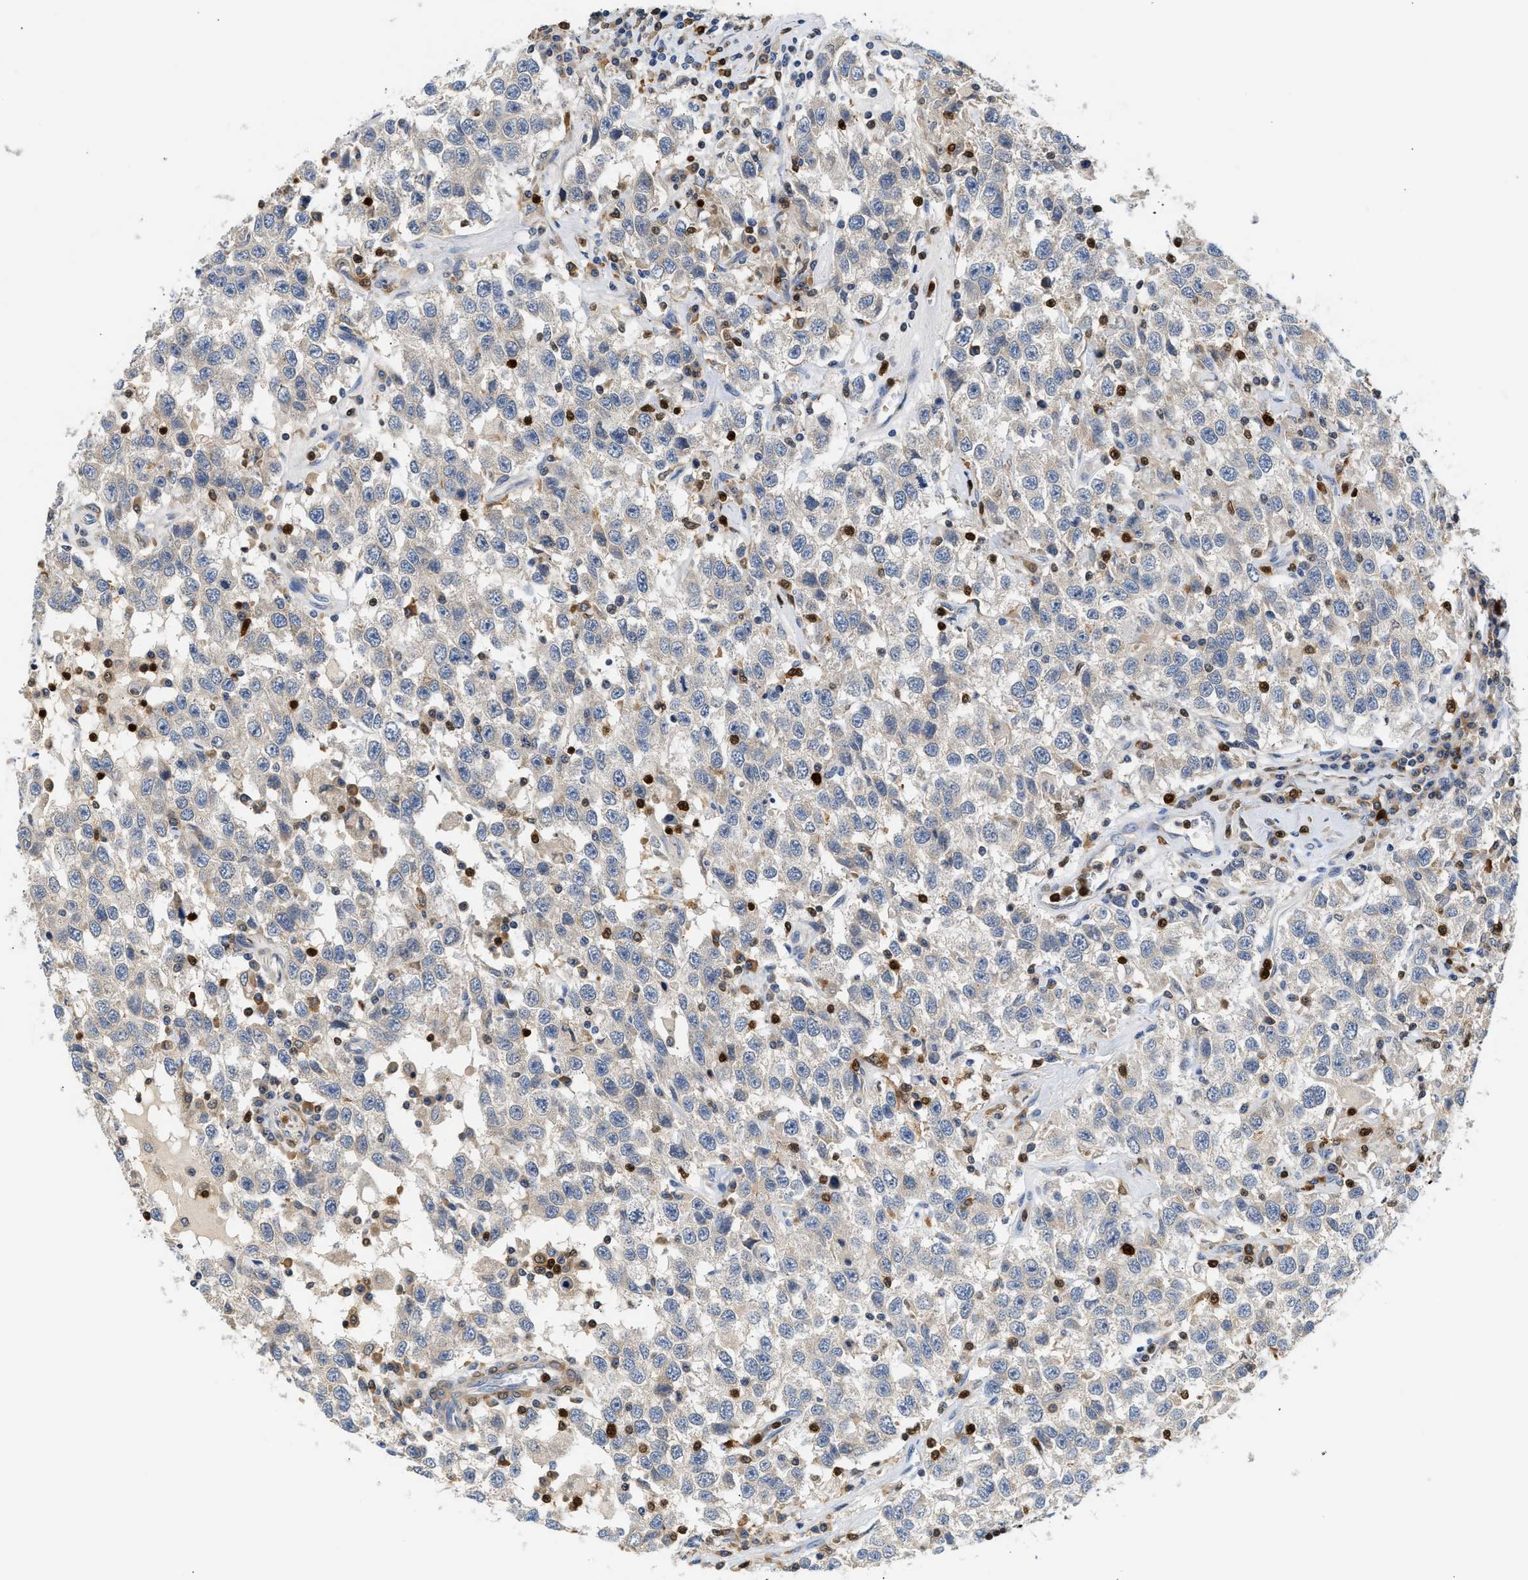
{"staining": {"intensity": "weak", "quantity": "<25%", "location": "cytoplasmic/membranous"}, "tissue": "testis cancer", "cell_type": "Tumor cells", "image_type": "cancer", "snomed": [{"axis": "morphology", "description": "Seminoma, NOS"}, {"axis": "topography", "description": "Testis"}], "caption": "Tumor cells show no significant staining in testis seminoma.", "gene": "SLIT2", "patient": {"sex": "male", "age": 41}}